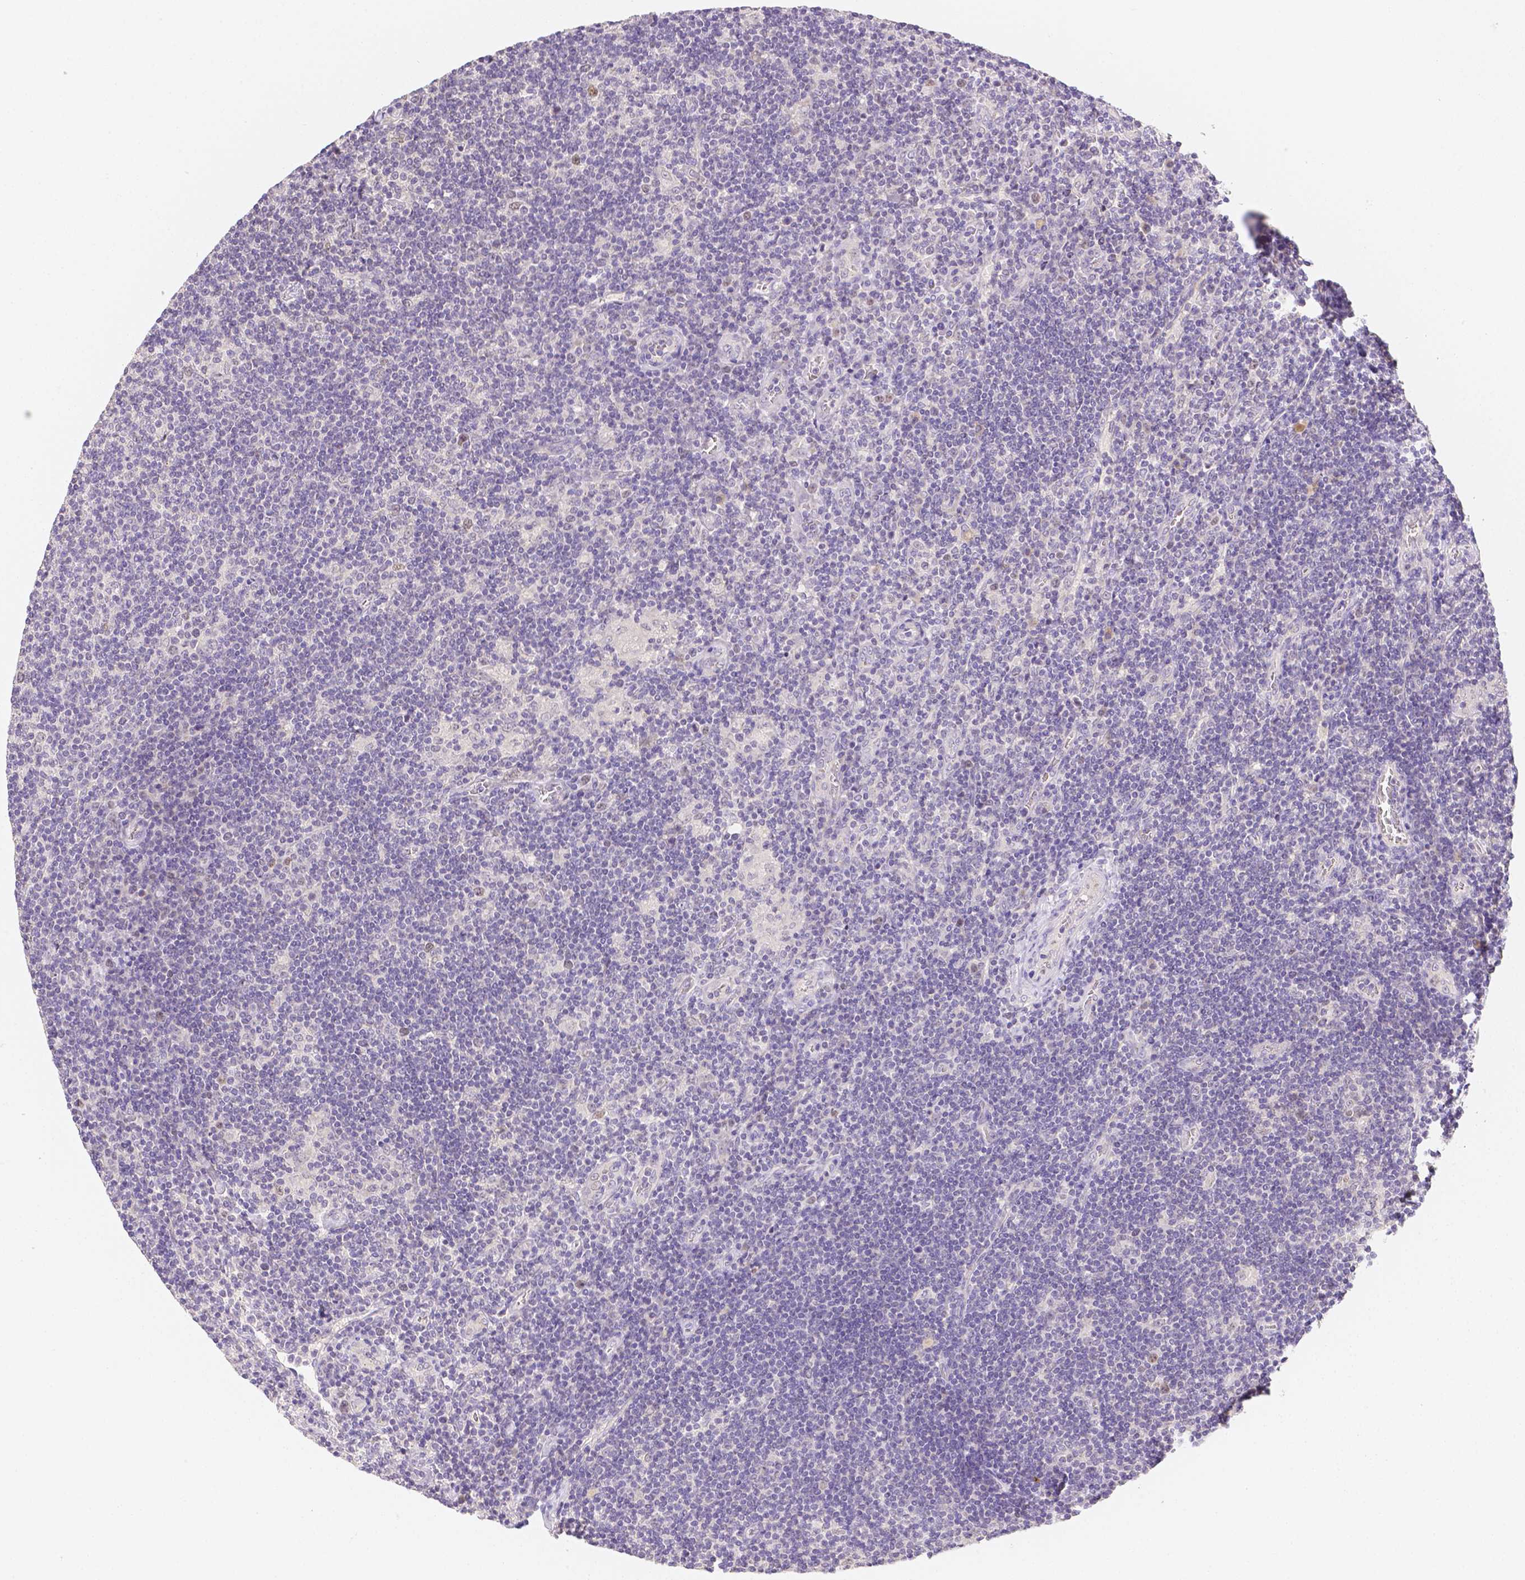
{"staining": {"intensity": "negative", "quantity": "none", "location": "none"}, "tissue": "lymphoma", "cell_type": "Tumor cells", "image_type": "cancer", "snomed": [{"axis": "morphology", "description": "Hodgkin's disease, NOS"}, {"axis": "topography", "description": "Lymph node"}], "caption": "DAB immunohistochemical staining of lymphoma displays no significant staining in tumor cells.", "gene": "C10orf67", "patient": {"sex": "male", "age": 40}}